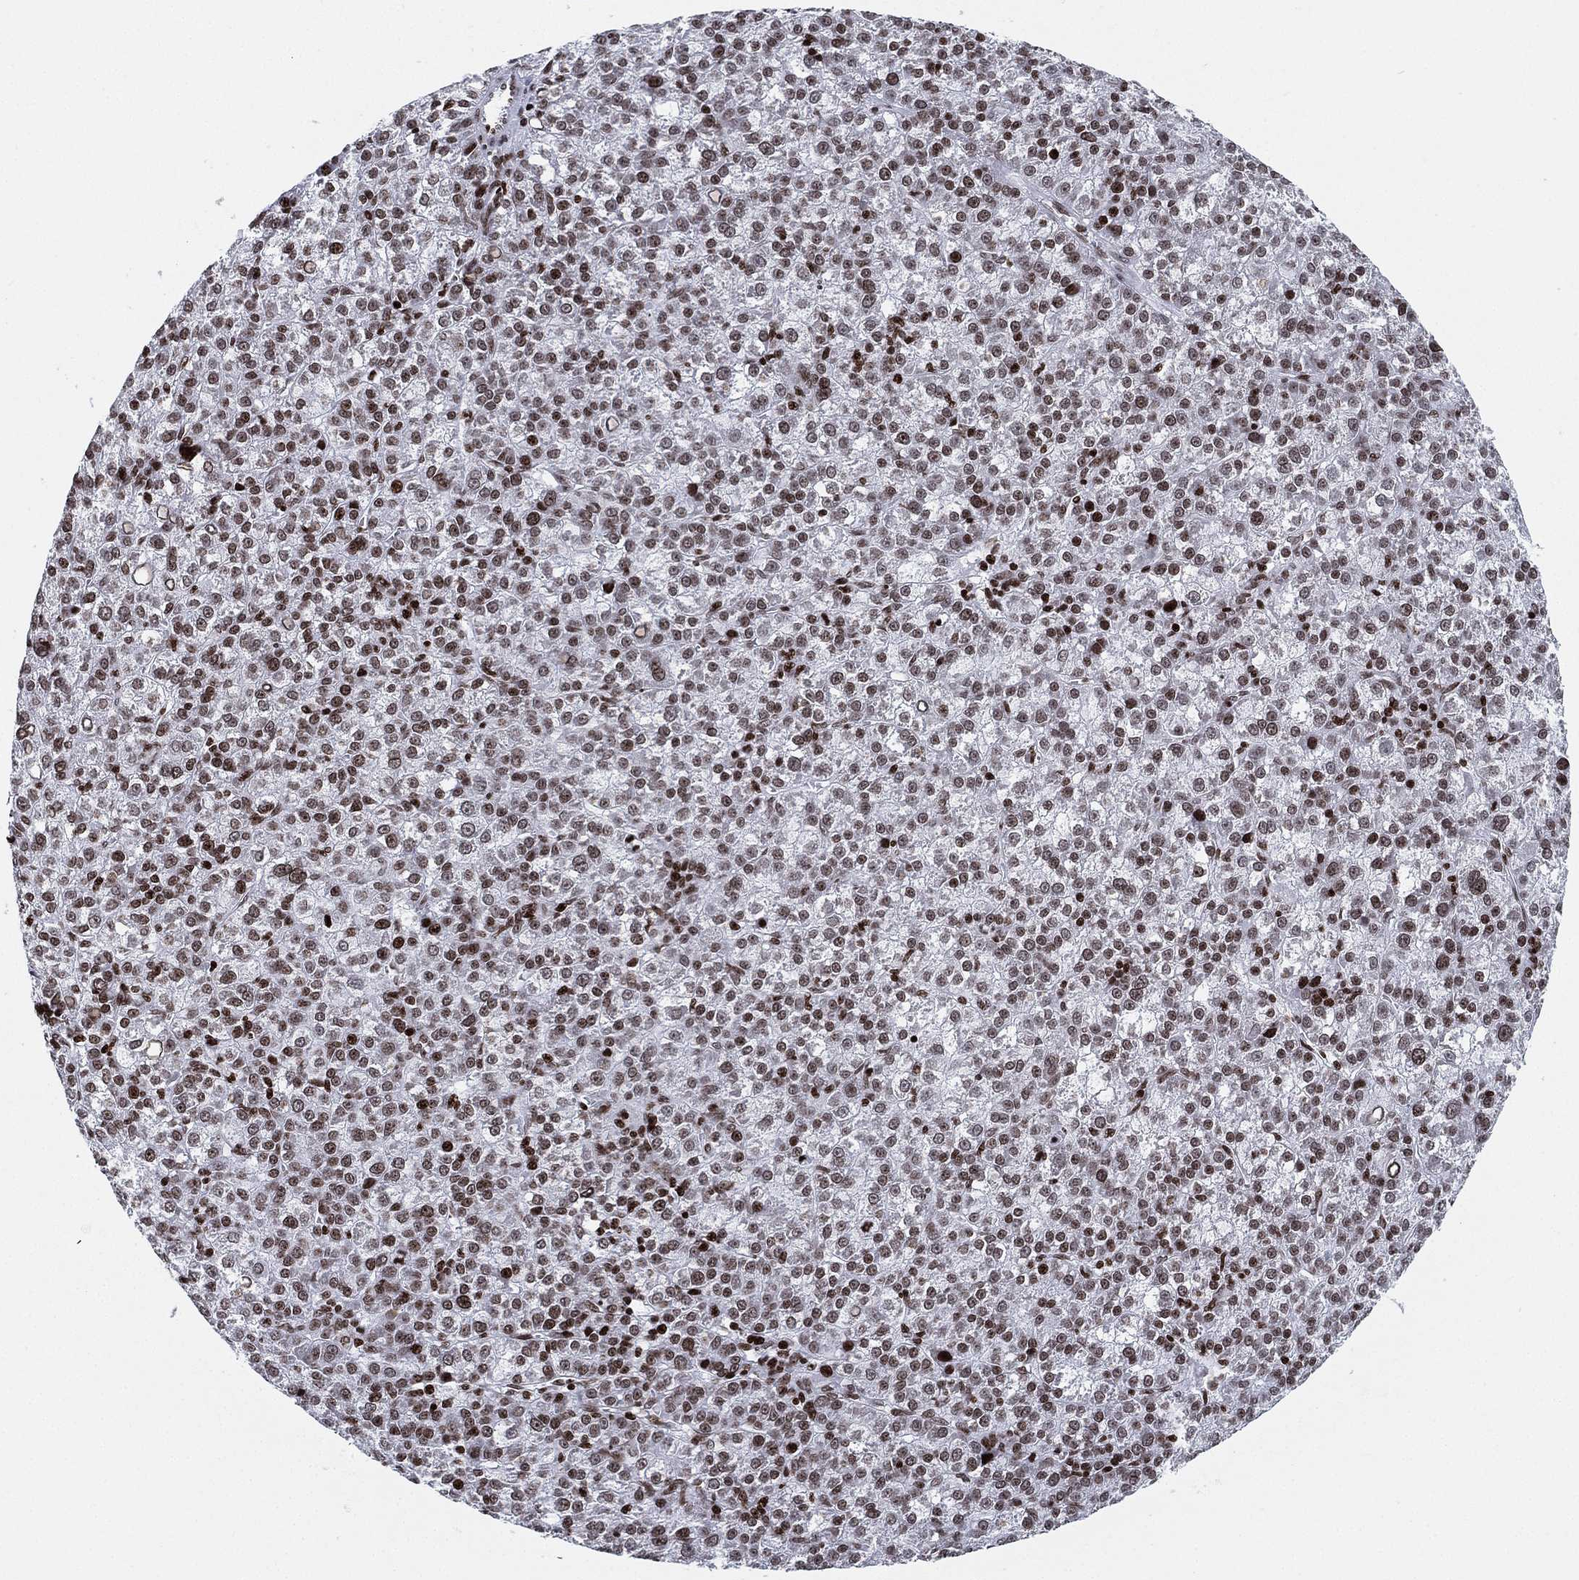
{"staining": {"intensity": "moderate", "quantity": "<25%", "location": "nuclear"}, "tissue": "liver cancer", "cell_type": "Tumor cells", "image_type": "cancer", "snomed": [{"axis": "morphology", "description": "Carcinoma, Hepatocellular, NOS"}, {"axis": "topography", "description": "Liver"}], "caption": "Protein expression analysis of liver hepatocellular carcinoma displays moderate nuclear staining in about <25% of tumor cells. (DAB (3,3'-diaminobenzidine) IHC with brightfield microscopy, high magnification).", "gene": "MFSD14A", "patient": {"sex": "female", "age": 60}}